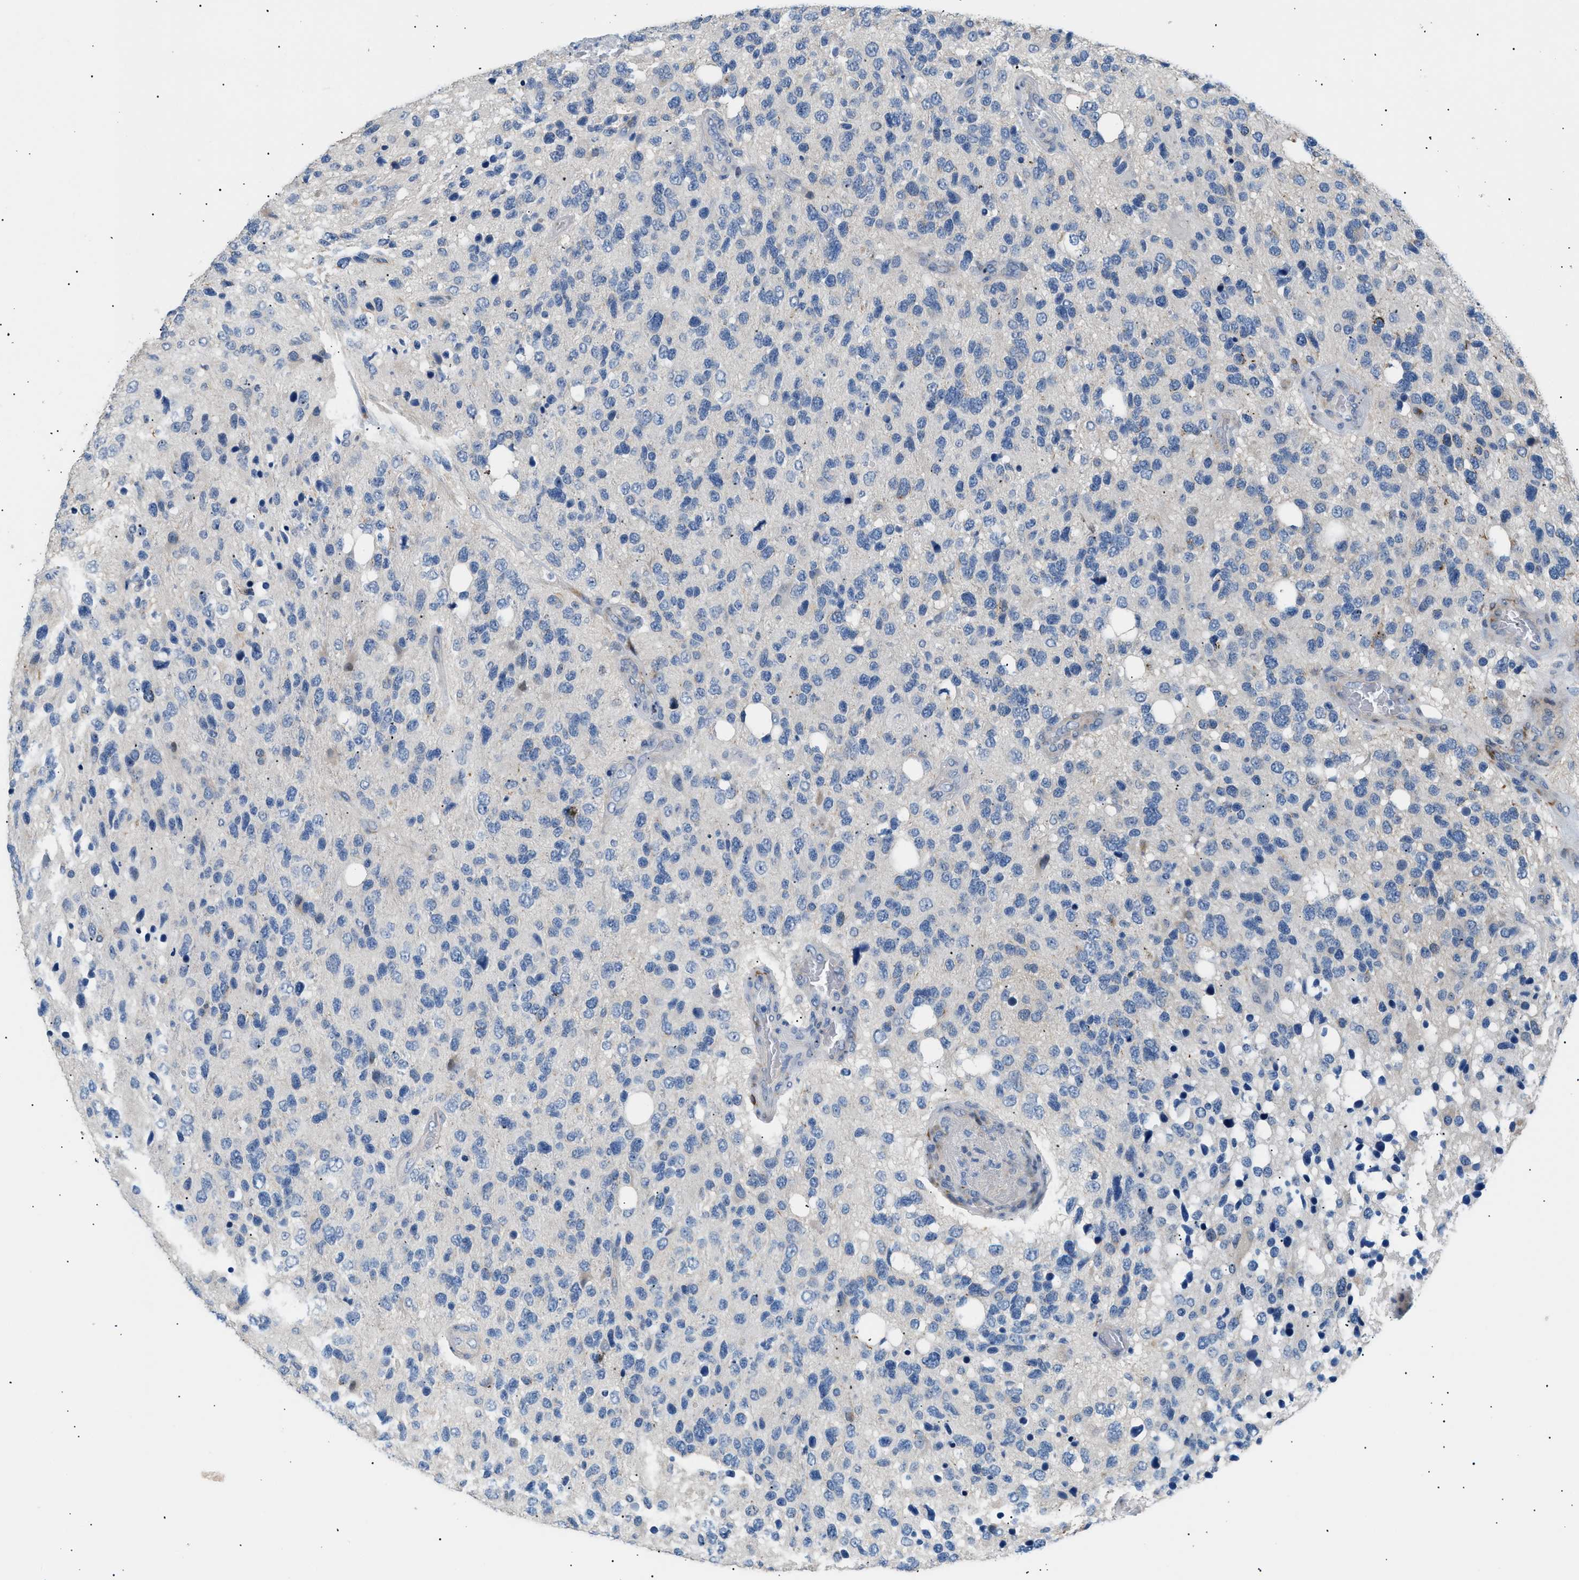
{"staining": {"intensity": "negative", "quantity": "none", "location": "none"}, "tissue": "glioma", "cell_type": "Tumor cells", "image_type": "cancer", "snomed": [{"axis": "morphology", "description": "Glioma, malignant, High grade"}, {"axis": "topography", "description": "Brain"}], "caption": "Immunohistochemistry of human malignant high-grade glioma demonstrates no positivity in tumor cells. (IHC, brightfield microscopy, high magnification).", "gene": "ICA1", "patient": {"sex": "female", "age": 58}}